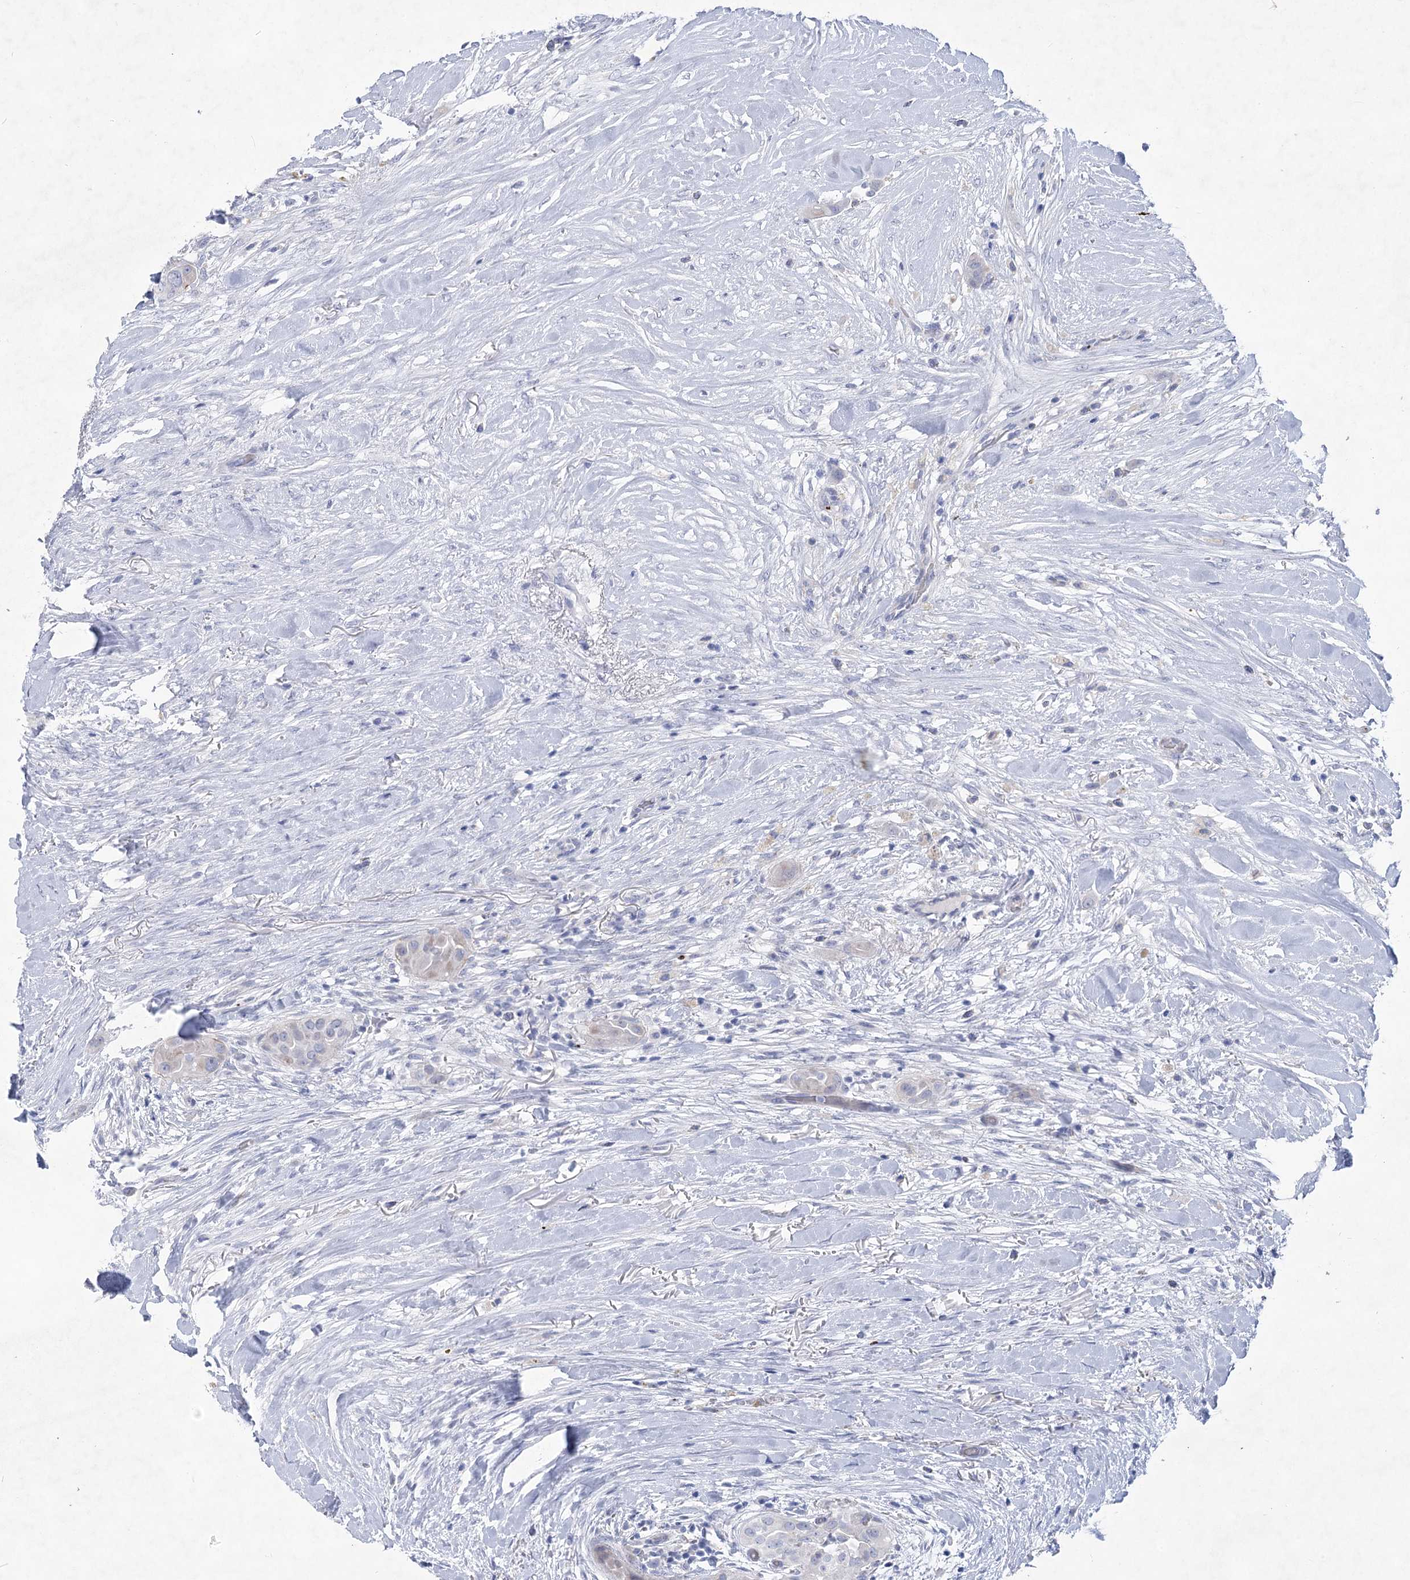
{"staining": {"intensity": "negative", "quantity": "none", "location": "none"}, "tissue": "thyroid cancer", "cell_type": "Tumor cells", "image_type": "cancer", "snomed": [{"axis": "morphology", "description": "Papillary adenocarcinoma, NOS"}, {"axis": "topography", "description": "Thyroid gland"}], "caption": "Tumor cells are negative for protein expression in human thyroid papillary adenocarcinoma. (Brightfield microscopy of DAB (3,3'-diaminobenzidine) IHC at high magnification).", "gene": "WDR74", "patient": {"sex": "female", "age": 59}}